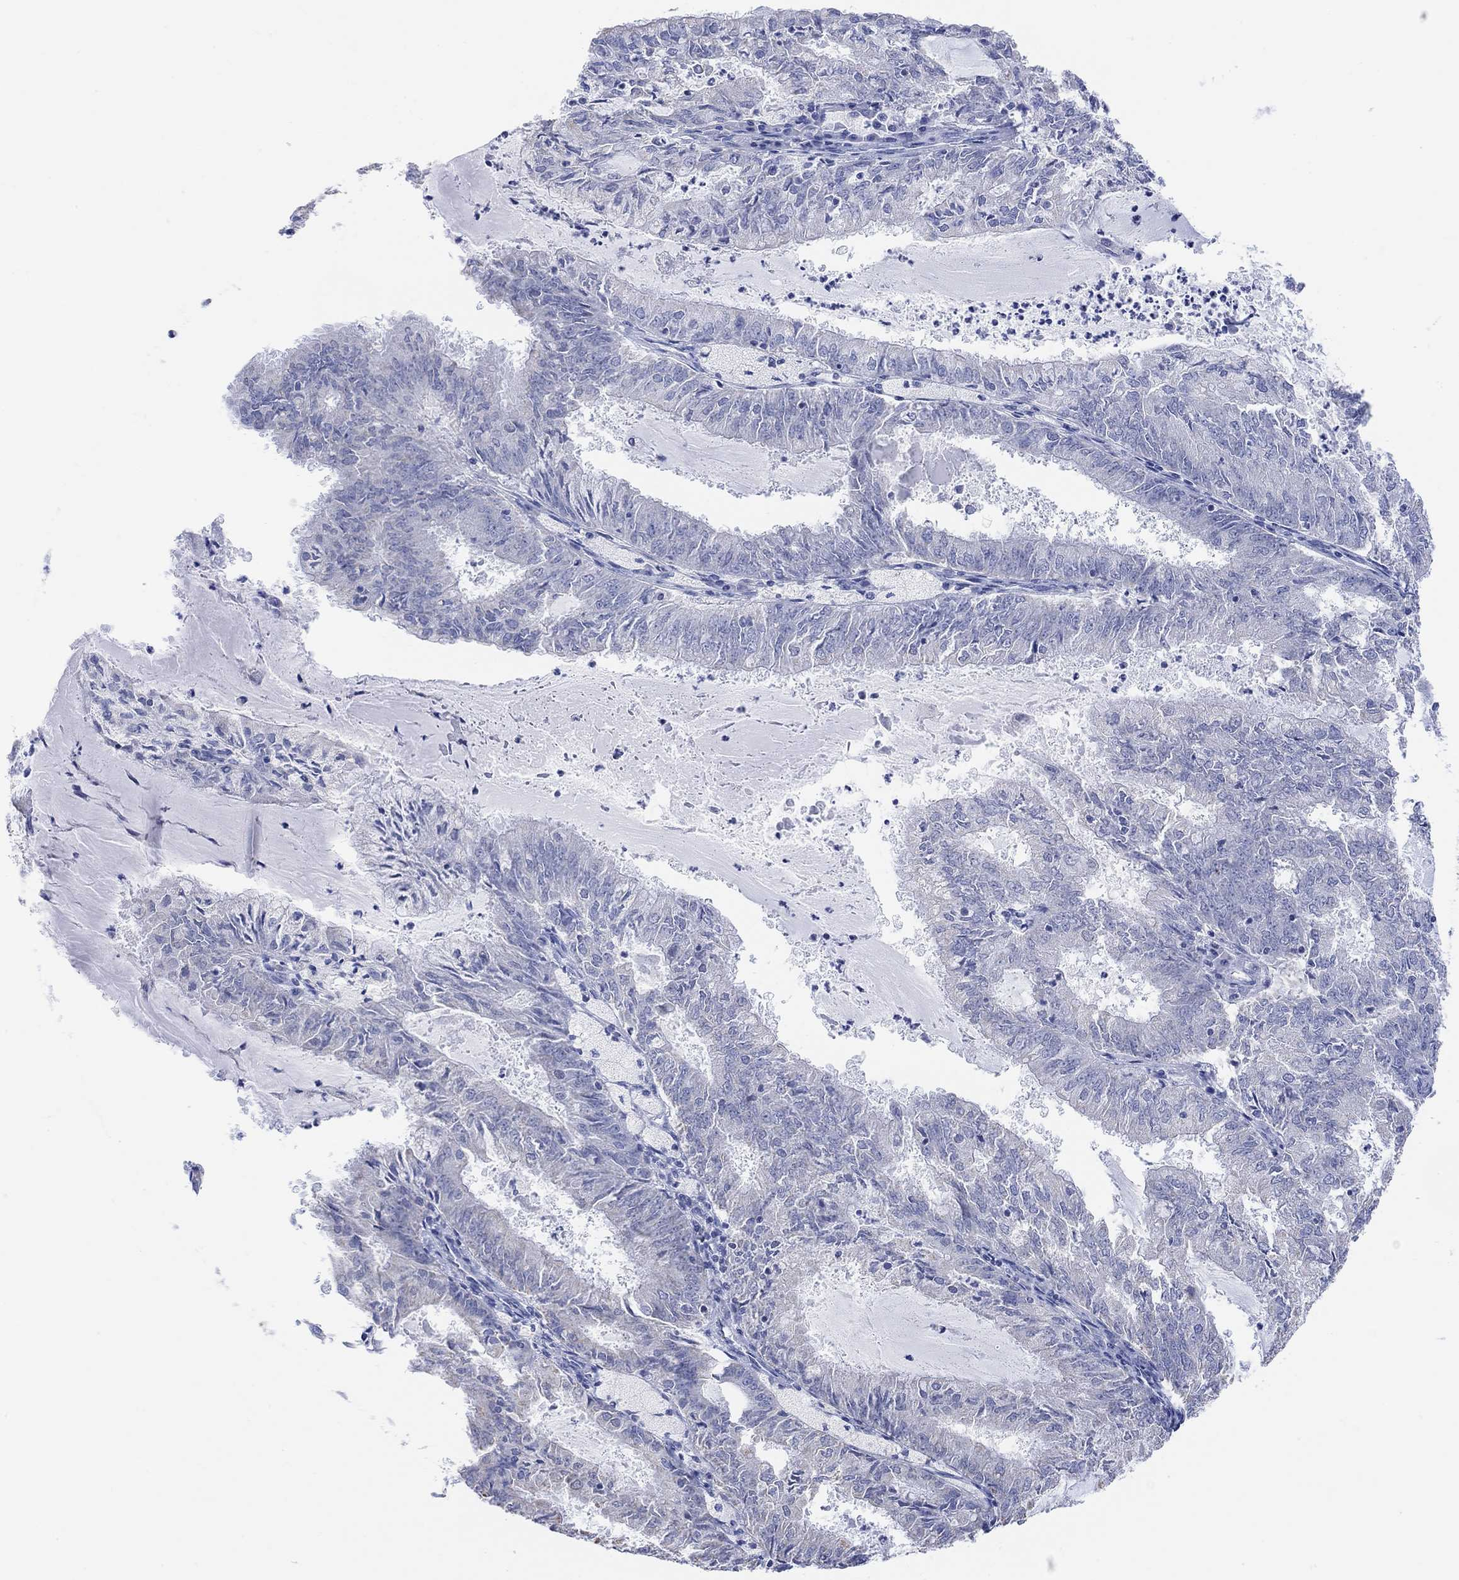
{"staining": {"intensity": "negative", "quantity": "none", "location": "none"}, "tissue": "endometrial cancer", "cell_type": "Tumor cells", "image_type": "cancer", "snomed": [{"axis": "morphology", "description": "Adenocarcinoma, NOS"}, {"axis": "topography", "description": "Endometrium"}], "caption": "Adenocarcinoma (endometrial) stained for a protein using immunohistochemistry (IHC) shows no staining tumor cells.", "gene": "SYT12", "patient": {"sex": "female", "age": 57}}